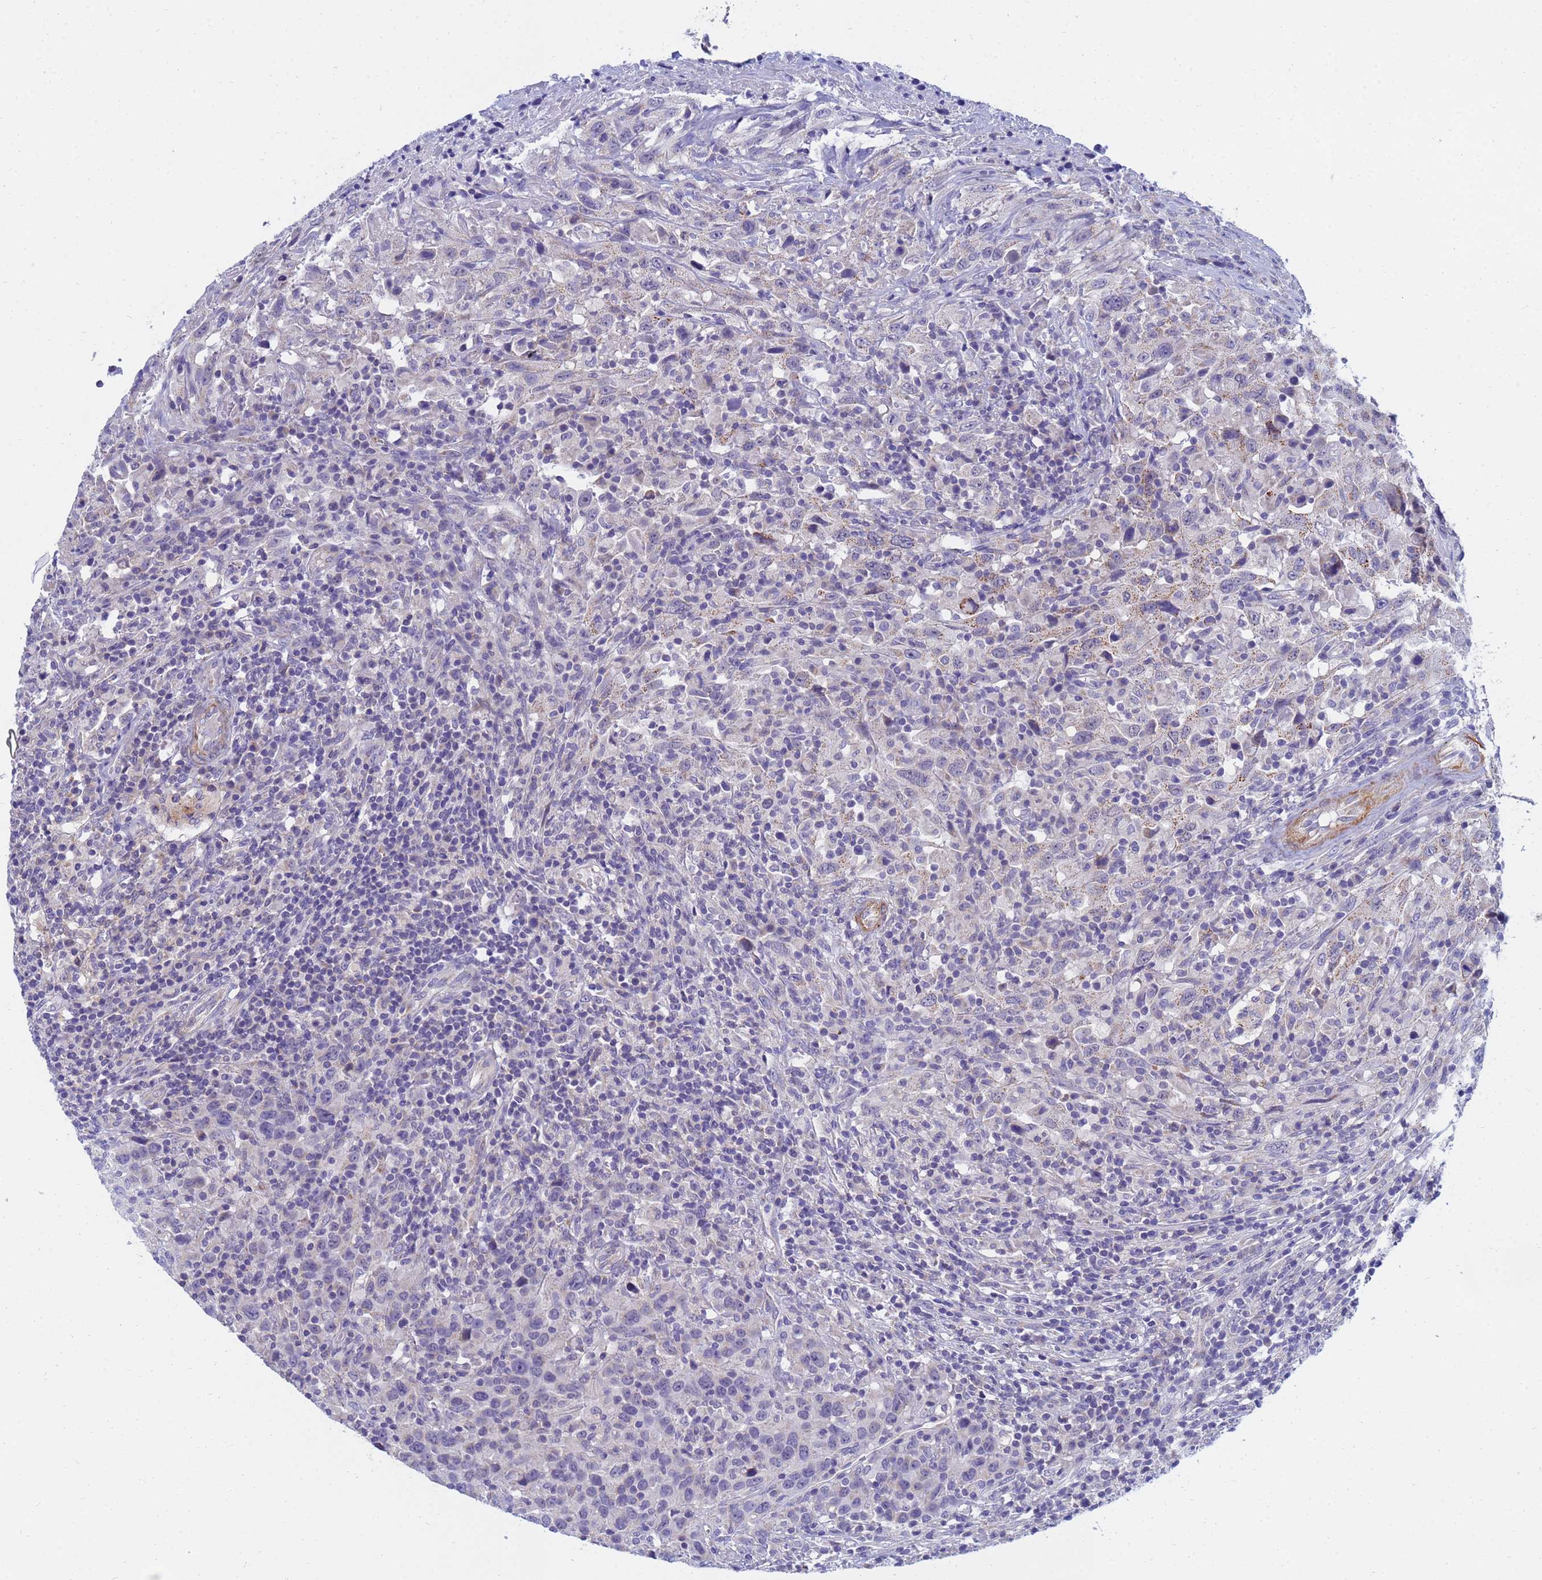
{"staining": {"intensity": "negative", "quantity": "none", "location": "none"}, "tissue": "urothelial cancer", "cell_type": "Tumor cells", "image_type": "cancer", "snomed": [{"axis": "morphology", "description": "Urothelial carcinoma, High grade"}, {"axis": "topography", "description": "Urinary bladder"}], "caption": "IHC photomicrograph of human urothelial cancer stained for a protein (brown), which shows no staining in tumor cells. (DAB (3,3'-diaminobenzidine) immunohistochemistry, high magnification).", "gene": "SDR39U1", "patient": {"sex": "male", "age": 61}}